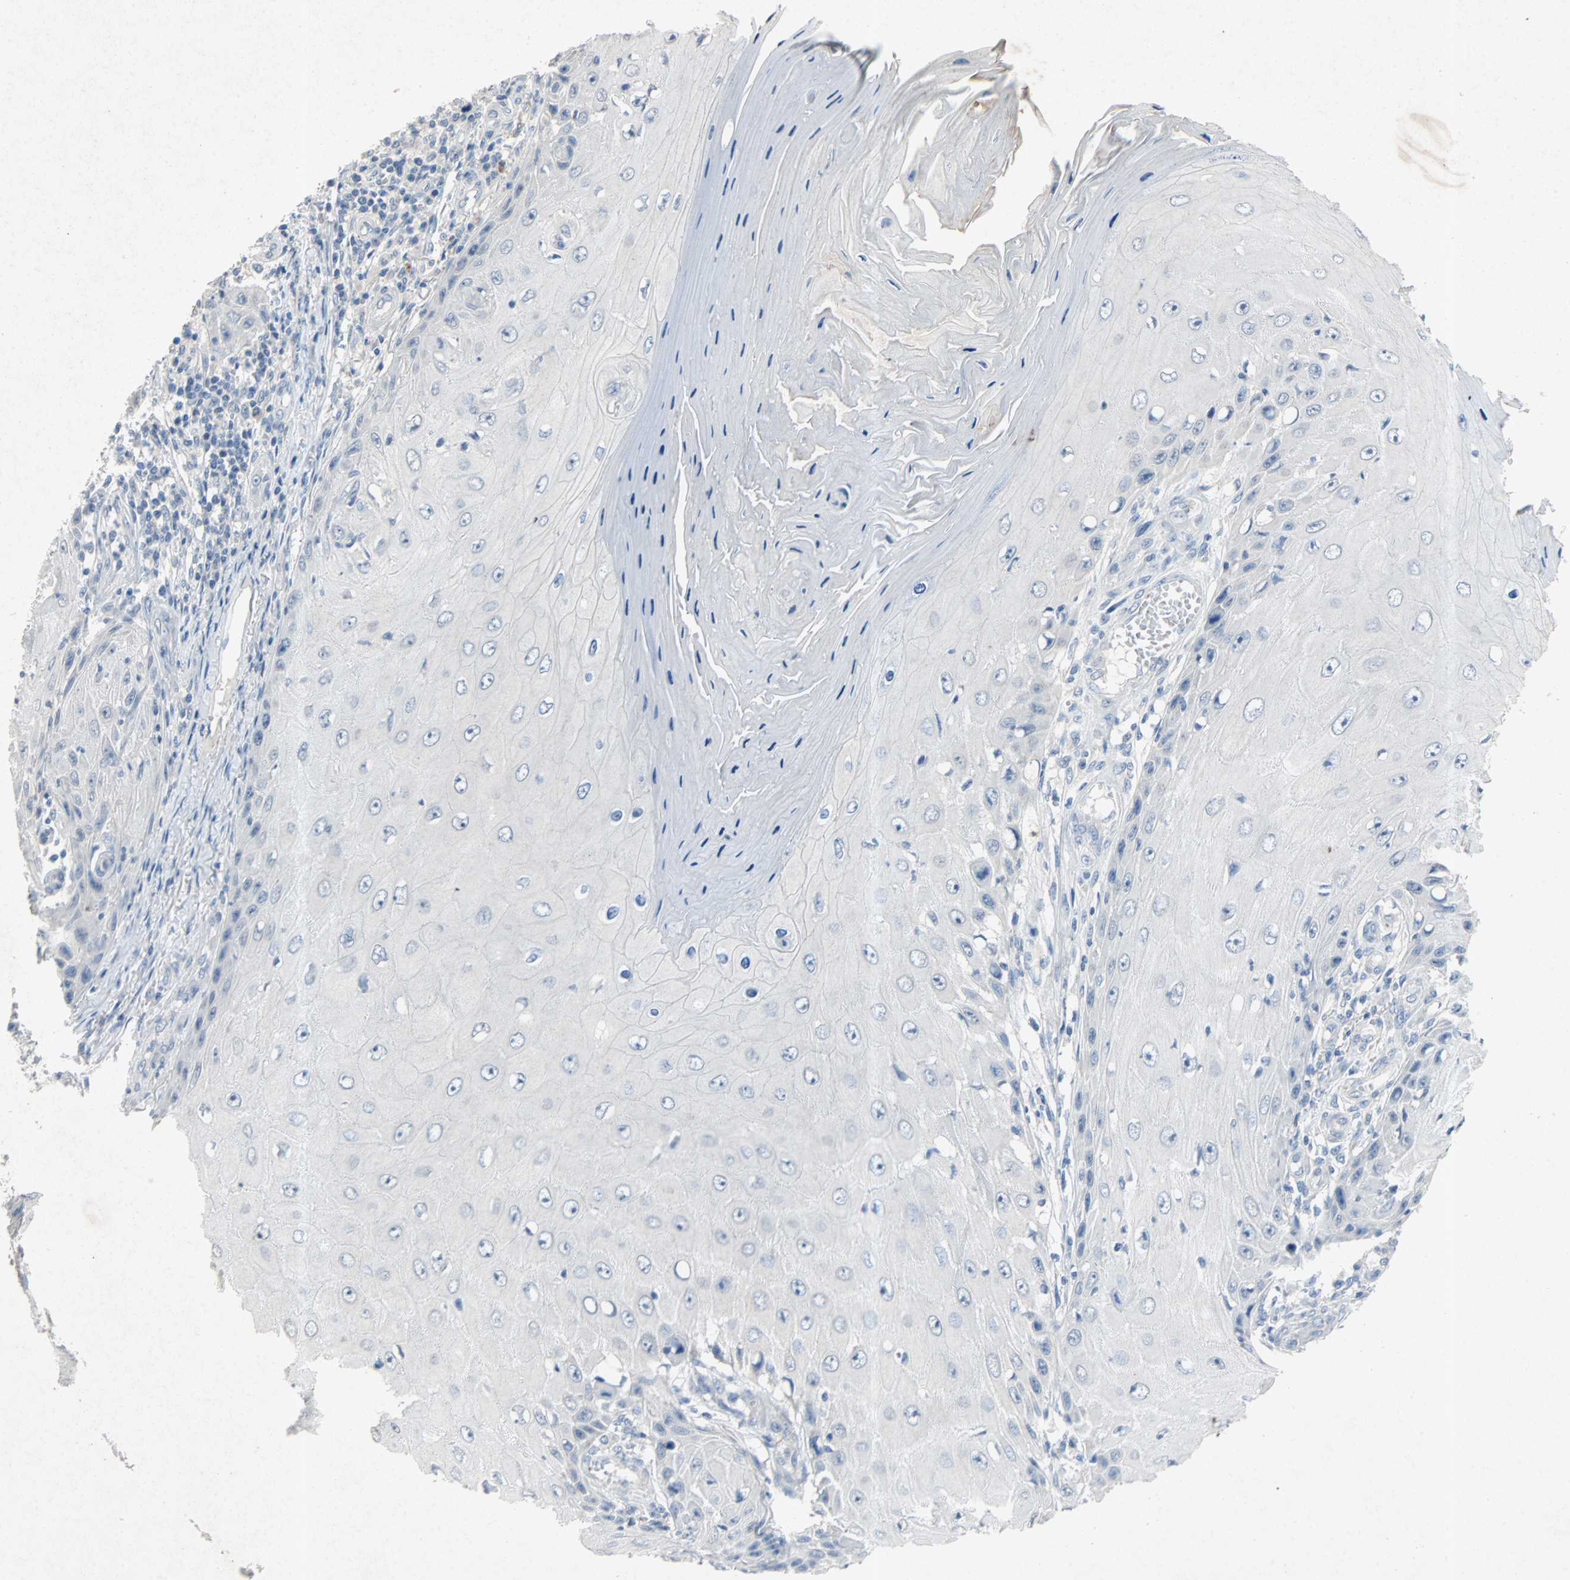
{"staining": {"intensity": "negative", "quantity": "none", "location": "none"}, "tissue": "skin cancer", "cell_type": "Tumor cells", "image_type": "cancer", "snomed": [{"axis": "morphology", "description": "Squamous cell carcinoma, NOS"}, {"axis": "topography", "description": "Skin"}], "caption": "The IHC photomicrograph has no significant positivity in tumor cells of skin squamous cell carcinoma tissue.", "gene": "PCDHB2", "patient": {"sex": "female", "age": 73}}